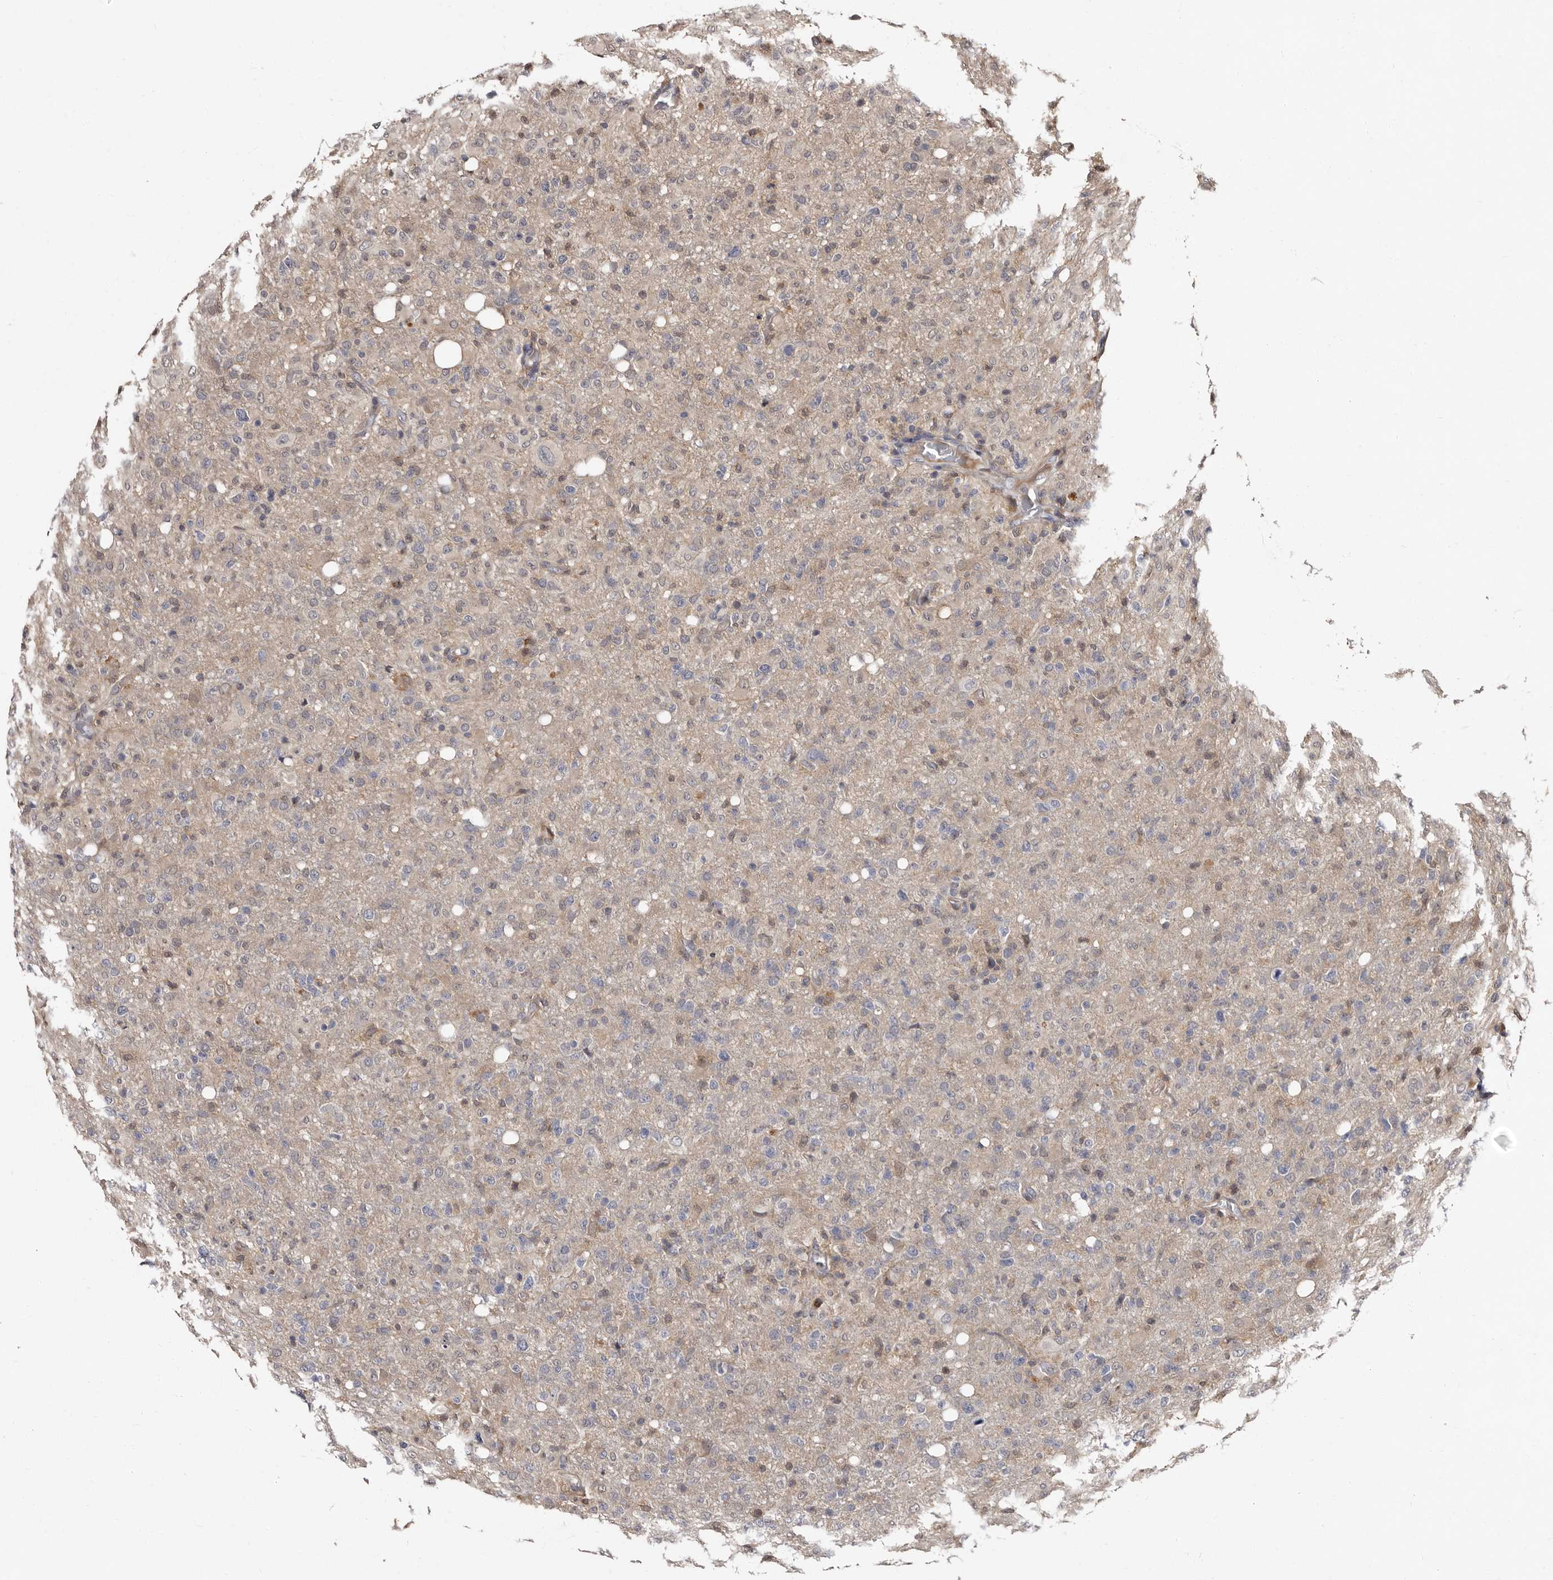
{"staining": {"intensity": "negative", "quantity": "none", "location": "none"}, "tissue": "glioma", "cell_type": "Tumor cells", "image_type": "cancer", "snomed": [{"axis": "morphology", "description": "Glioma, malignant, High grade"}, {"axis": "topography", "description": "Brain"}], "caption": "Immunohistochemistry histopathology image of neoplastic tissue: human glioma stained with DAB (3,3'-diaminobenzidine) reveals no significant protein expression in tumor cells.", "gene": "DNPH1", "patient": {"sex": "female", "age": 57}}